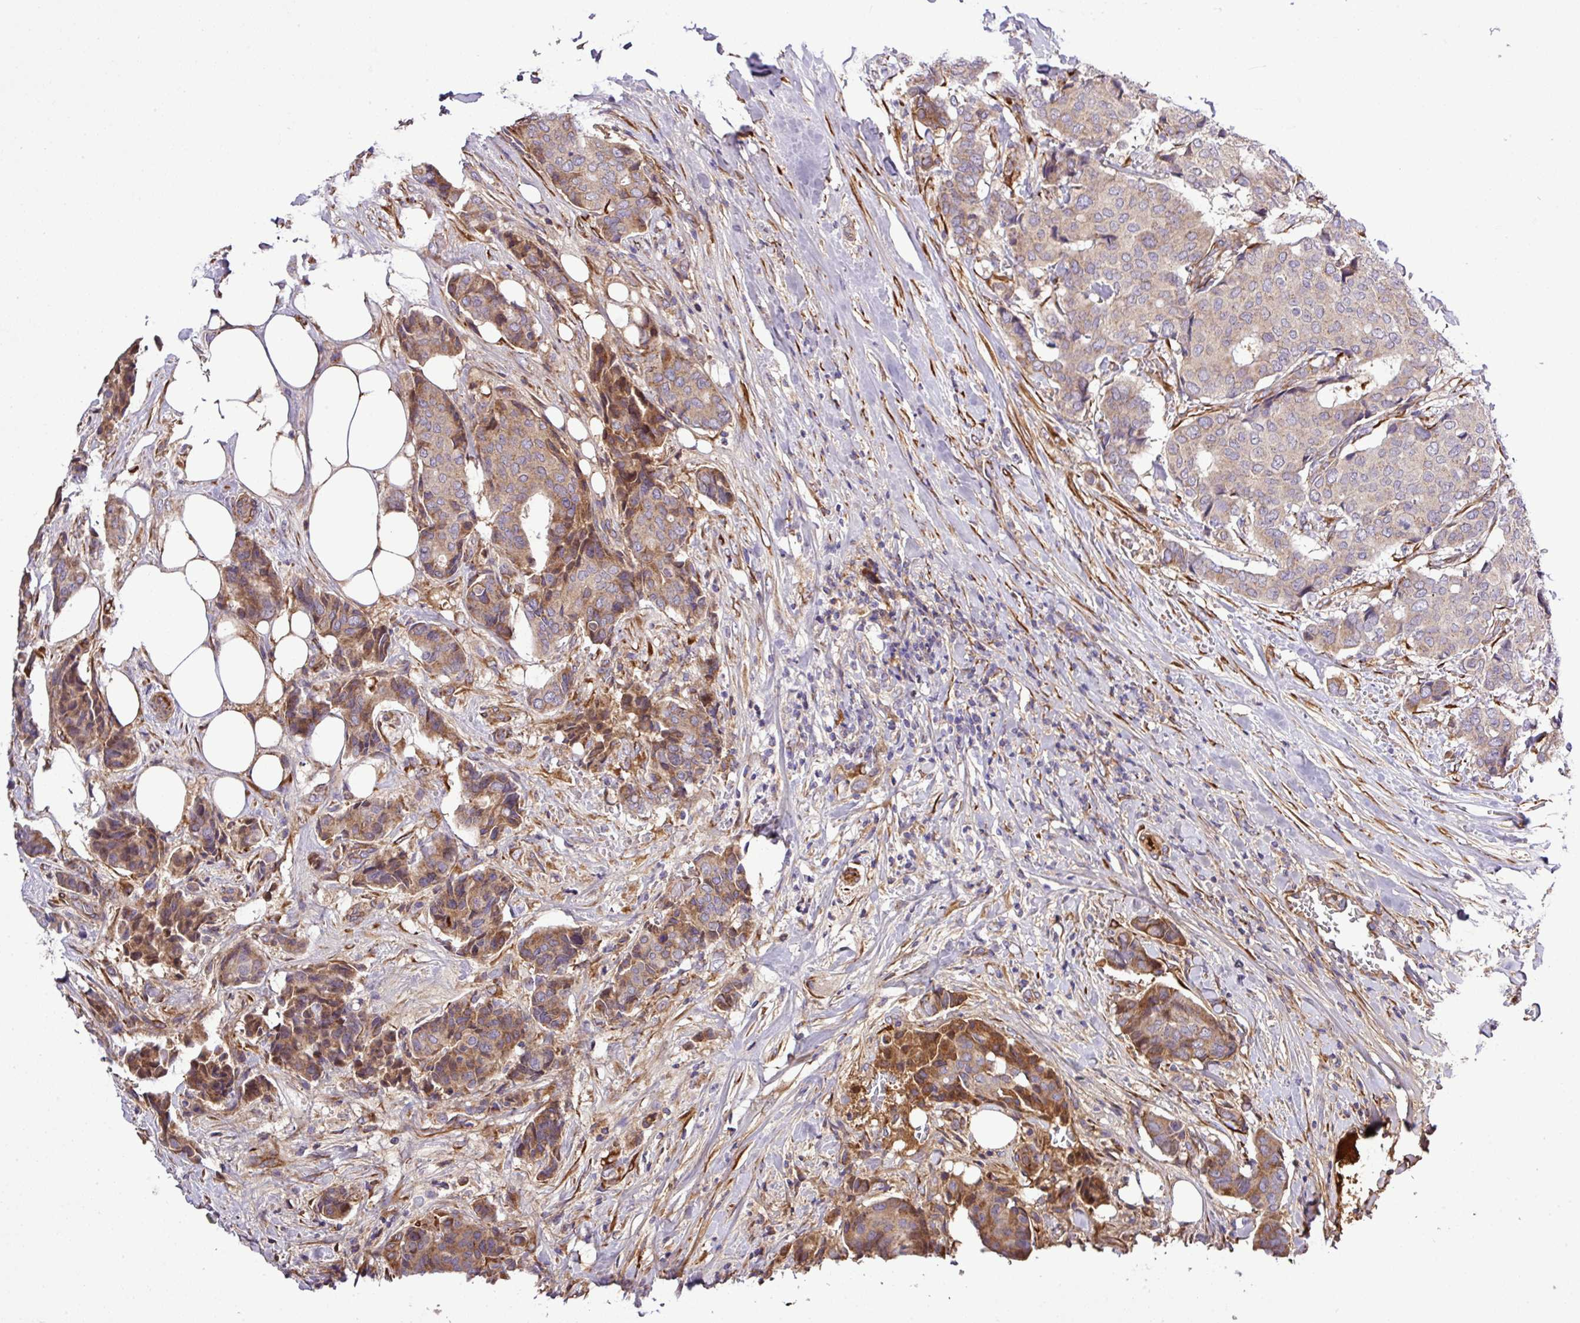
{"staining": {"intensity": "moderate", "quantity": "25%-75%", "location": "cytoplasmic/membranous"}, "tissue": "breast cancer", "cell_type": "Tumor cells", "image_type": "cancer", "snomed": [{"axis": "morphology", "description": "Duct carcinoma"}, {"axis": "topography", "description": "Breast"}], "caption": "IHC photomicrograph of human breast cancer stained for a protein (brown), which exhibits medium levels of moderate cytoplasmic/membranous positivity in about 25%-75% of tumor cells.", "gene": "CWH43", "patient": {"sex": "female", "age": 75}}